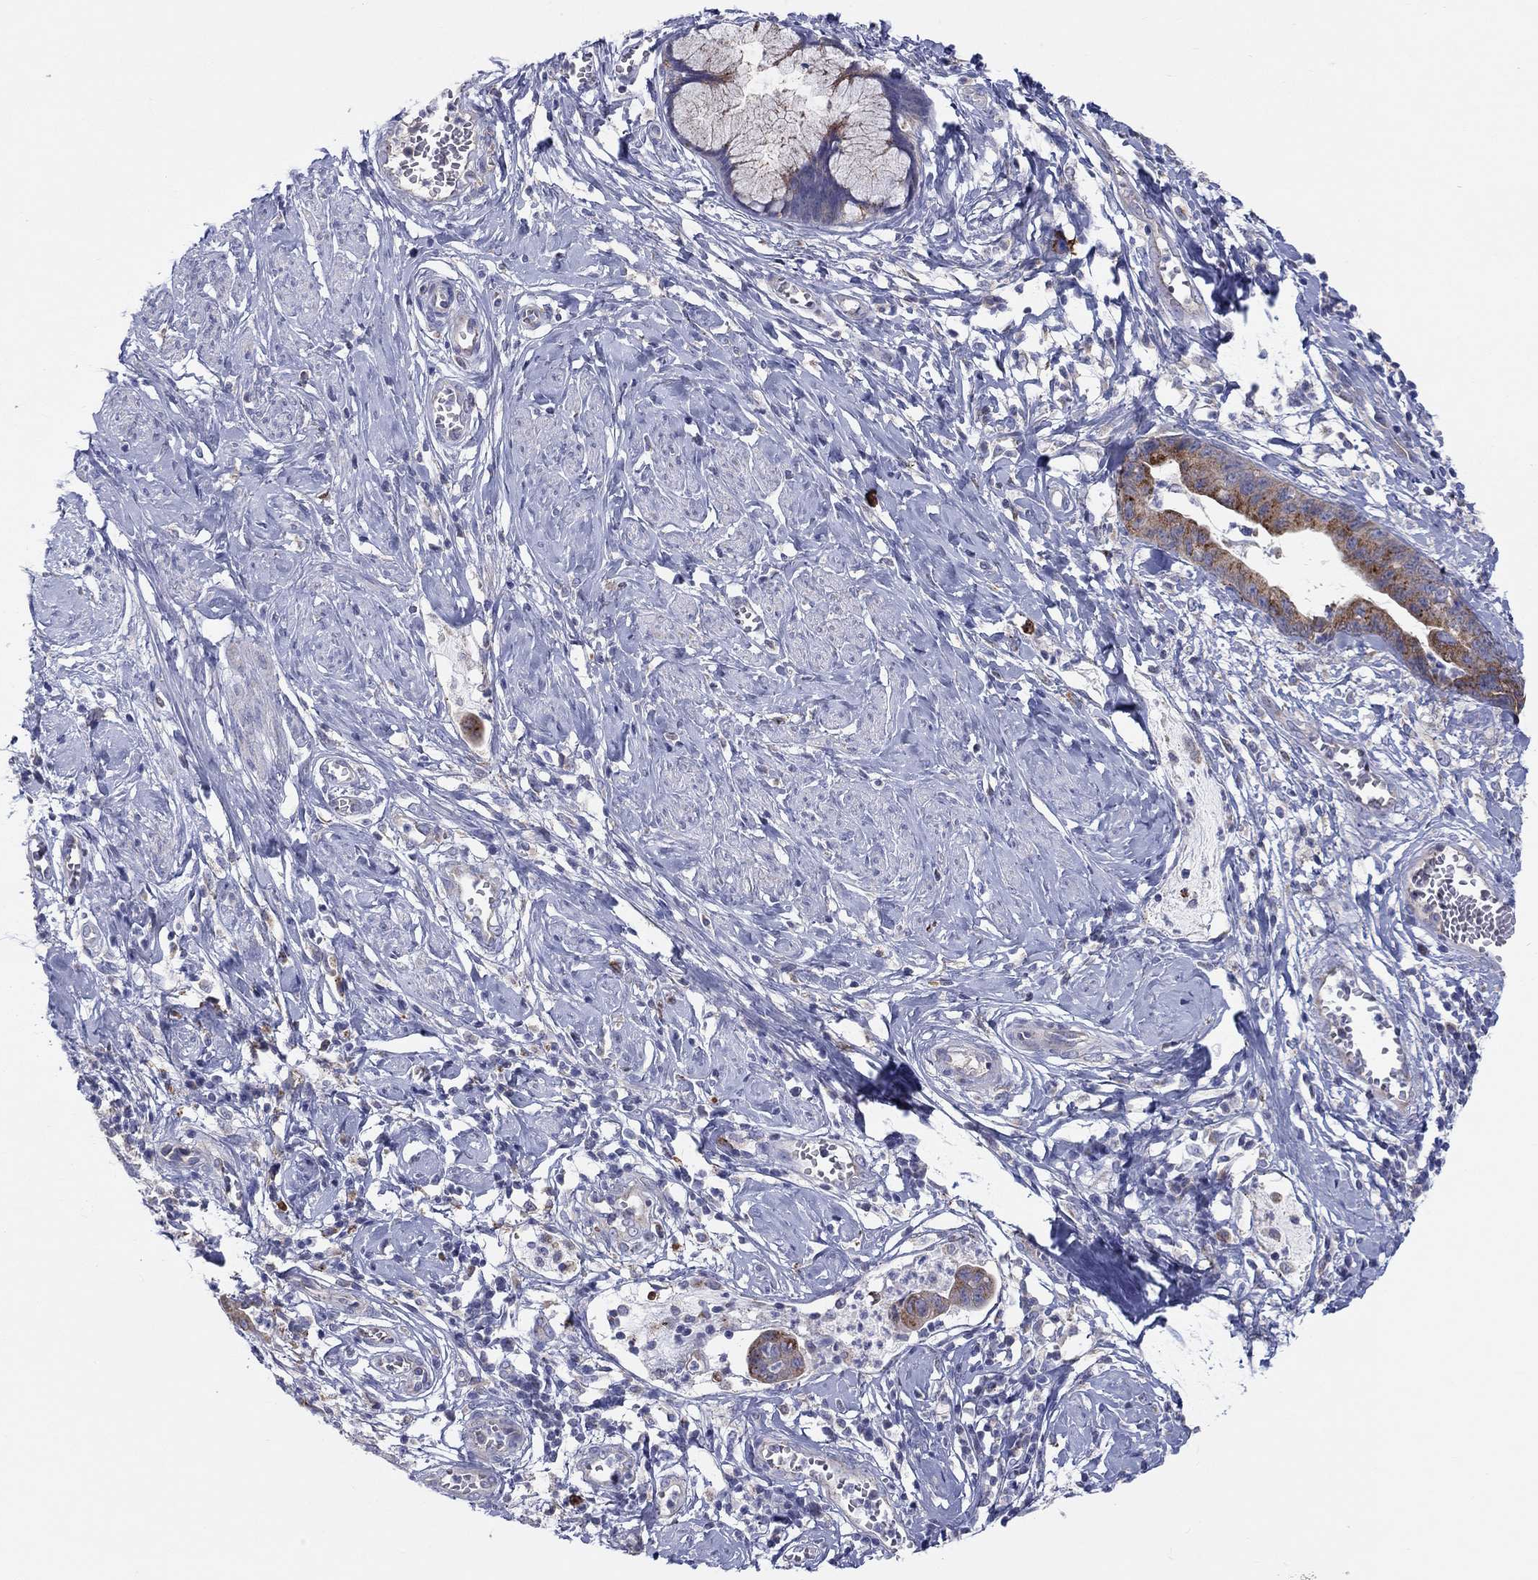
{"staining": {"intensity": "strong", "quantity": ">75%", "location": "cytoplasmic/membranous"}, "tissue": "cervical cancer", "cell_type": "Tumor cells", "image_type": "cancer", "snomed": [{"axis": "morphology", "description": "Adenocarcinoma, NOS"}, {"axis": "topography", "description": "Cervix"}], "caption": "A high amount of strong cytoplasmic/membranous expression is identified in approximately >75% of tumor cells in cervical adenocarcinoma tissue.", "gene": "BCO2", "patient": {"sex": "female", "age": 44}}